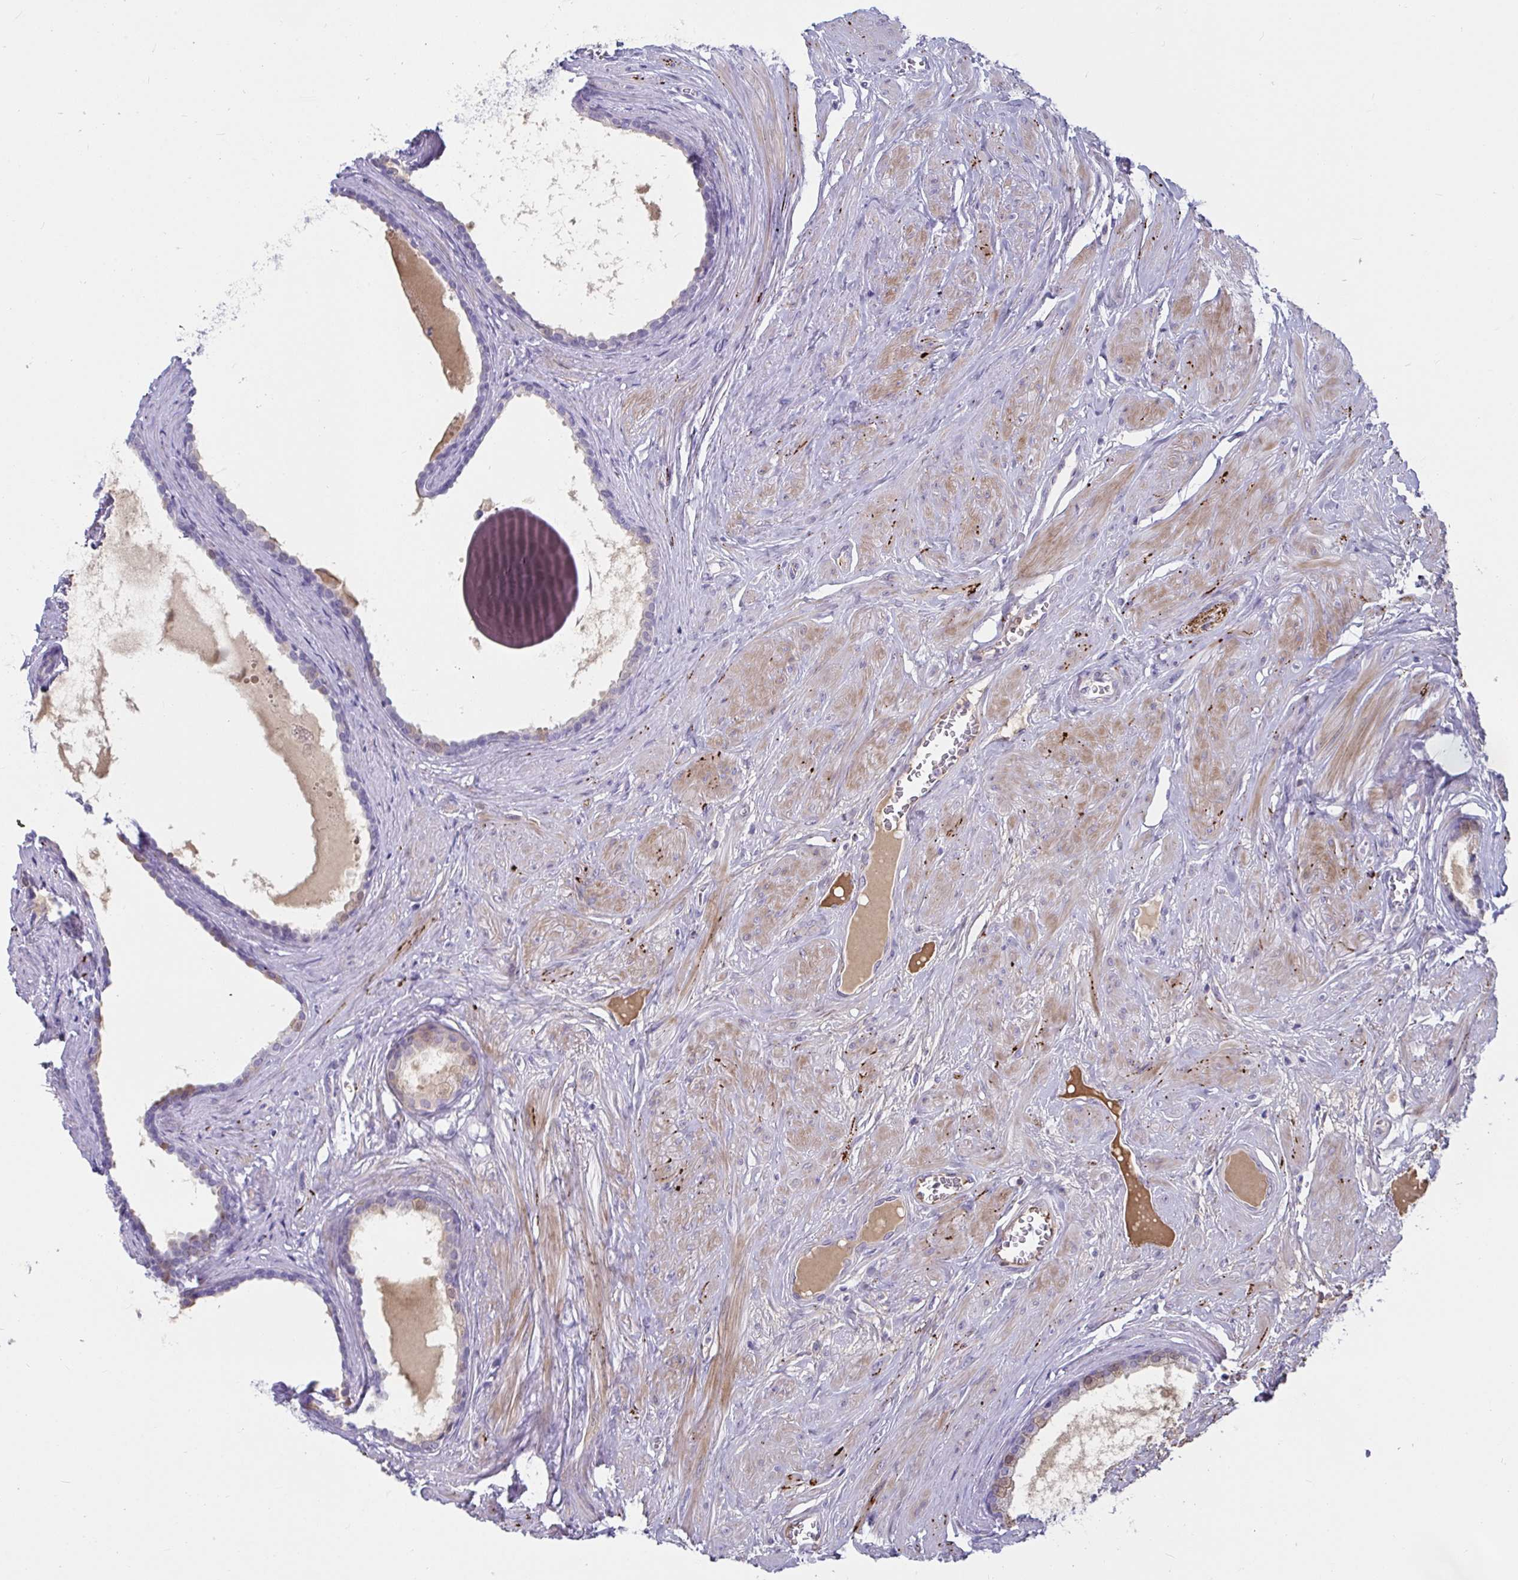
{"staining": {"intensity": "strong", "quantity": "25%-75%", "location": "cytoplasmic/membranous"}, "tissue": "prostate", "cell_type": "Glandular cells", "image_type": "normal", "snomed": [{"axis": "morphology", "description": "Normal tissue, NOS"}, {"axis": "topography", "description": "Prostate"}, {"axis": "topography", "description": "Peripheral nerve tissue"}], "caption": "A brown stain highlights strong cytoplasmic/membranous positivity of a protein in glandular cells of normal human prostate.", "gene": "NPY", "patient": {"sex": "male", "age": 55}}